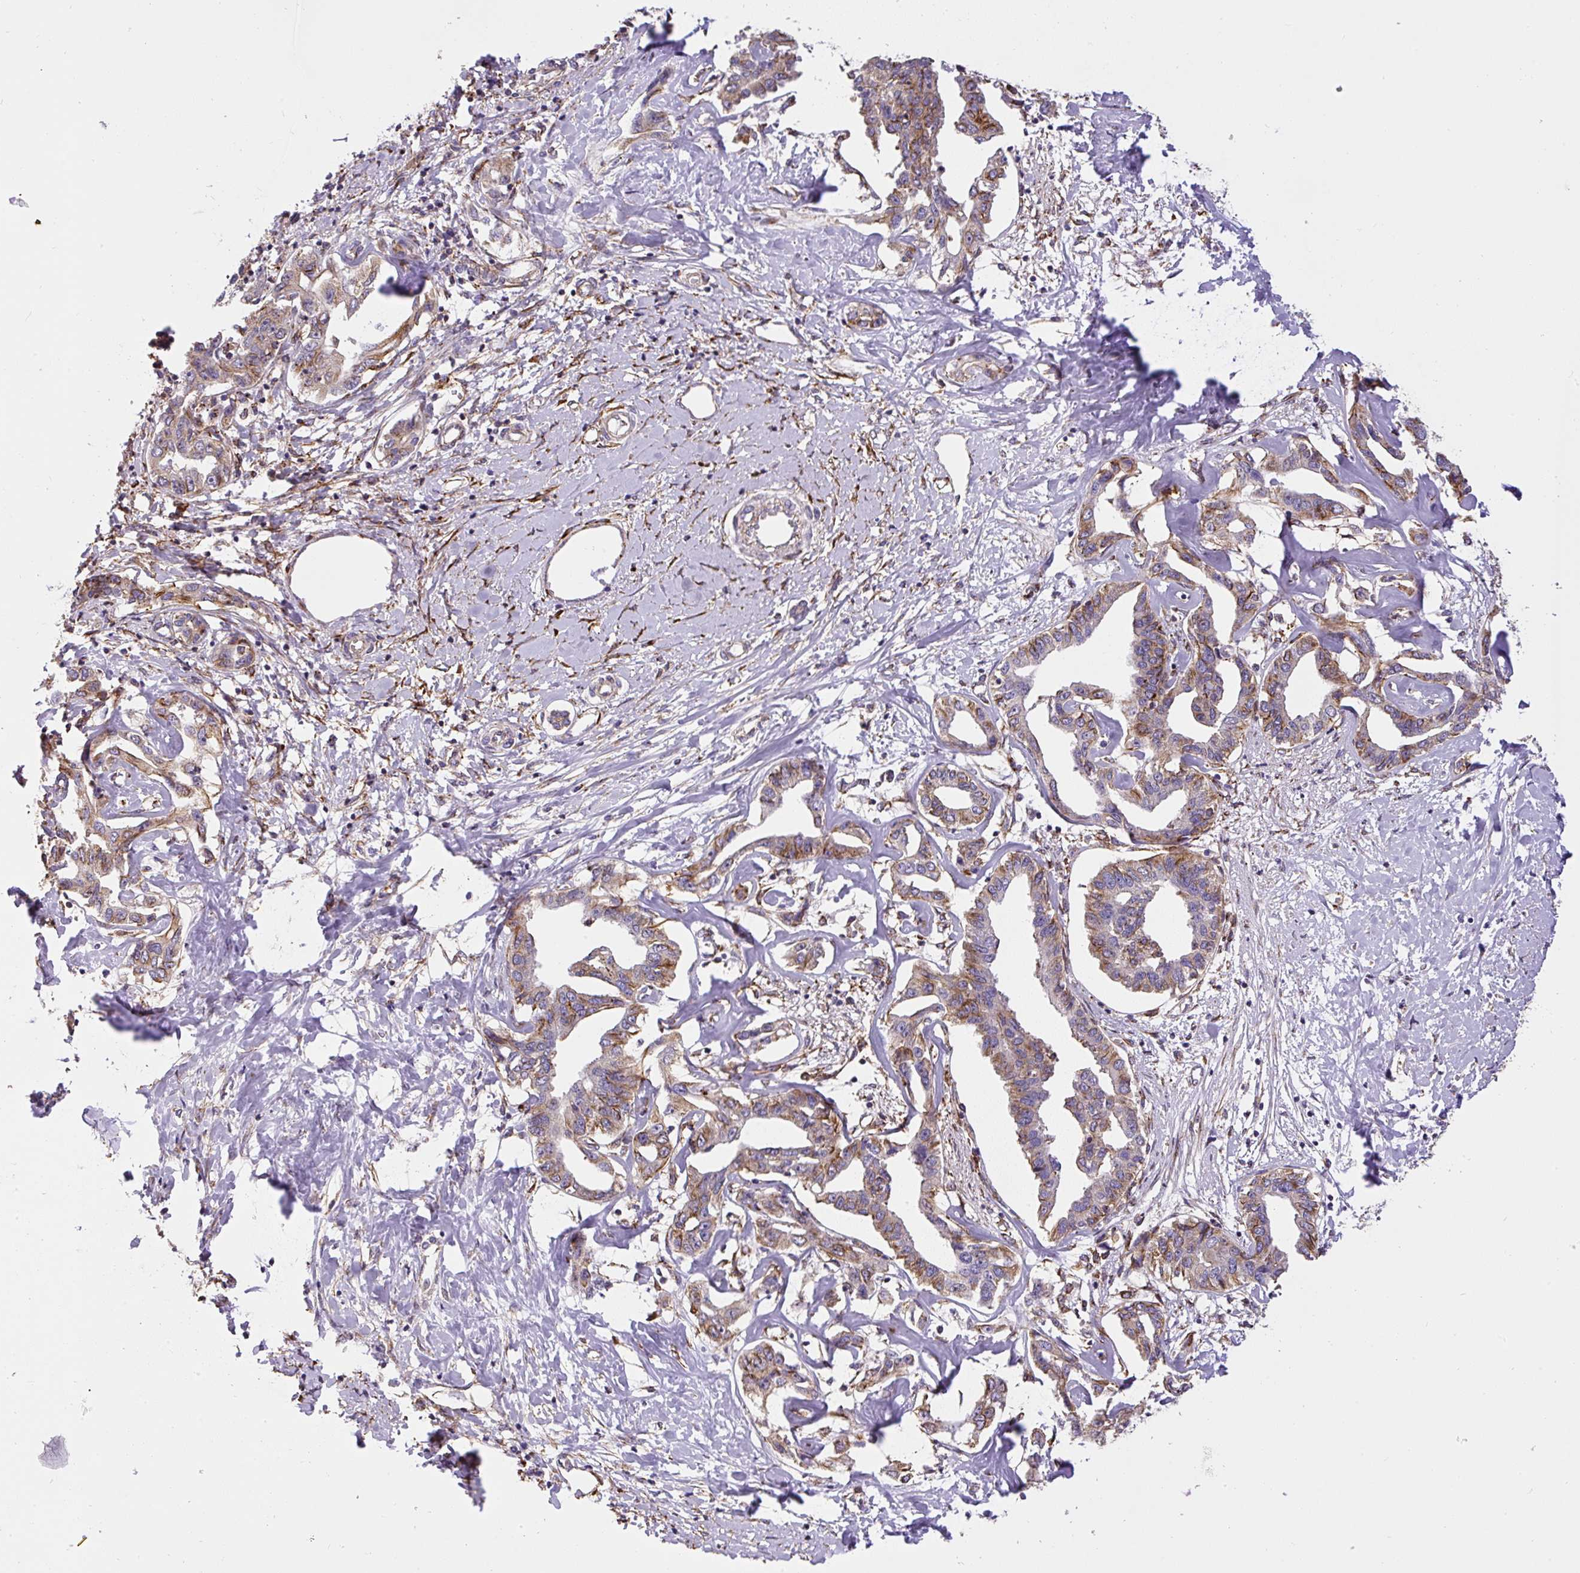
{"staining": {"intensity": "moderate", "quantity": "25%-75%", "location": "cytoplasmic/membranous"}, "tissue": "liver cancer", "cell_type": "Tumor cells", "image_type": "cancer", "snomed": [{"axis": "morphology", "description": "Cholangiocarcinoma"}, {"axis": "topography", "description": "Liver"}], "caption": "DAB (3,3'-diaminobenzidine) immunohistochemical staining of cholangiocarcinoma (liver) reveals moderate cytoplasmic/membranous protein positivity in approximately 25%-75% of tumor cells.", "gene": "RNF170", "patient": {"sex": "male", "age": 59}}